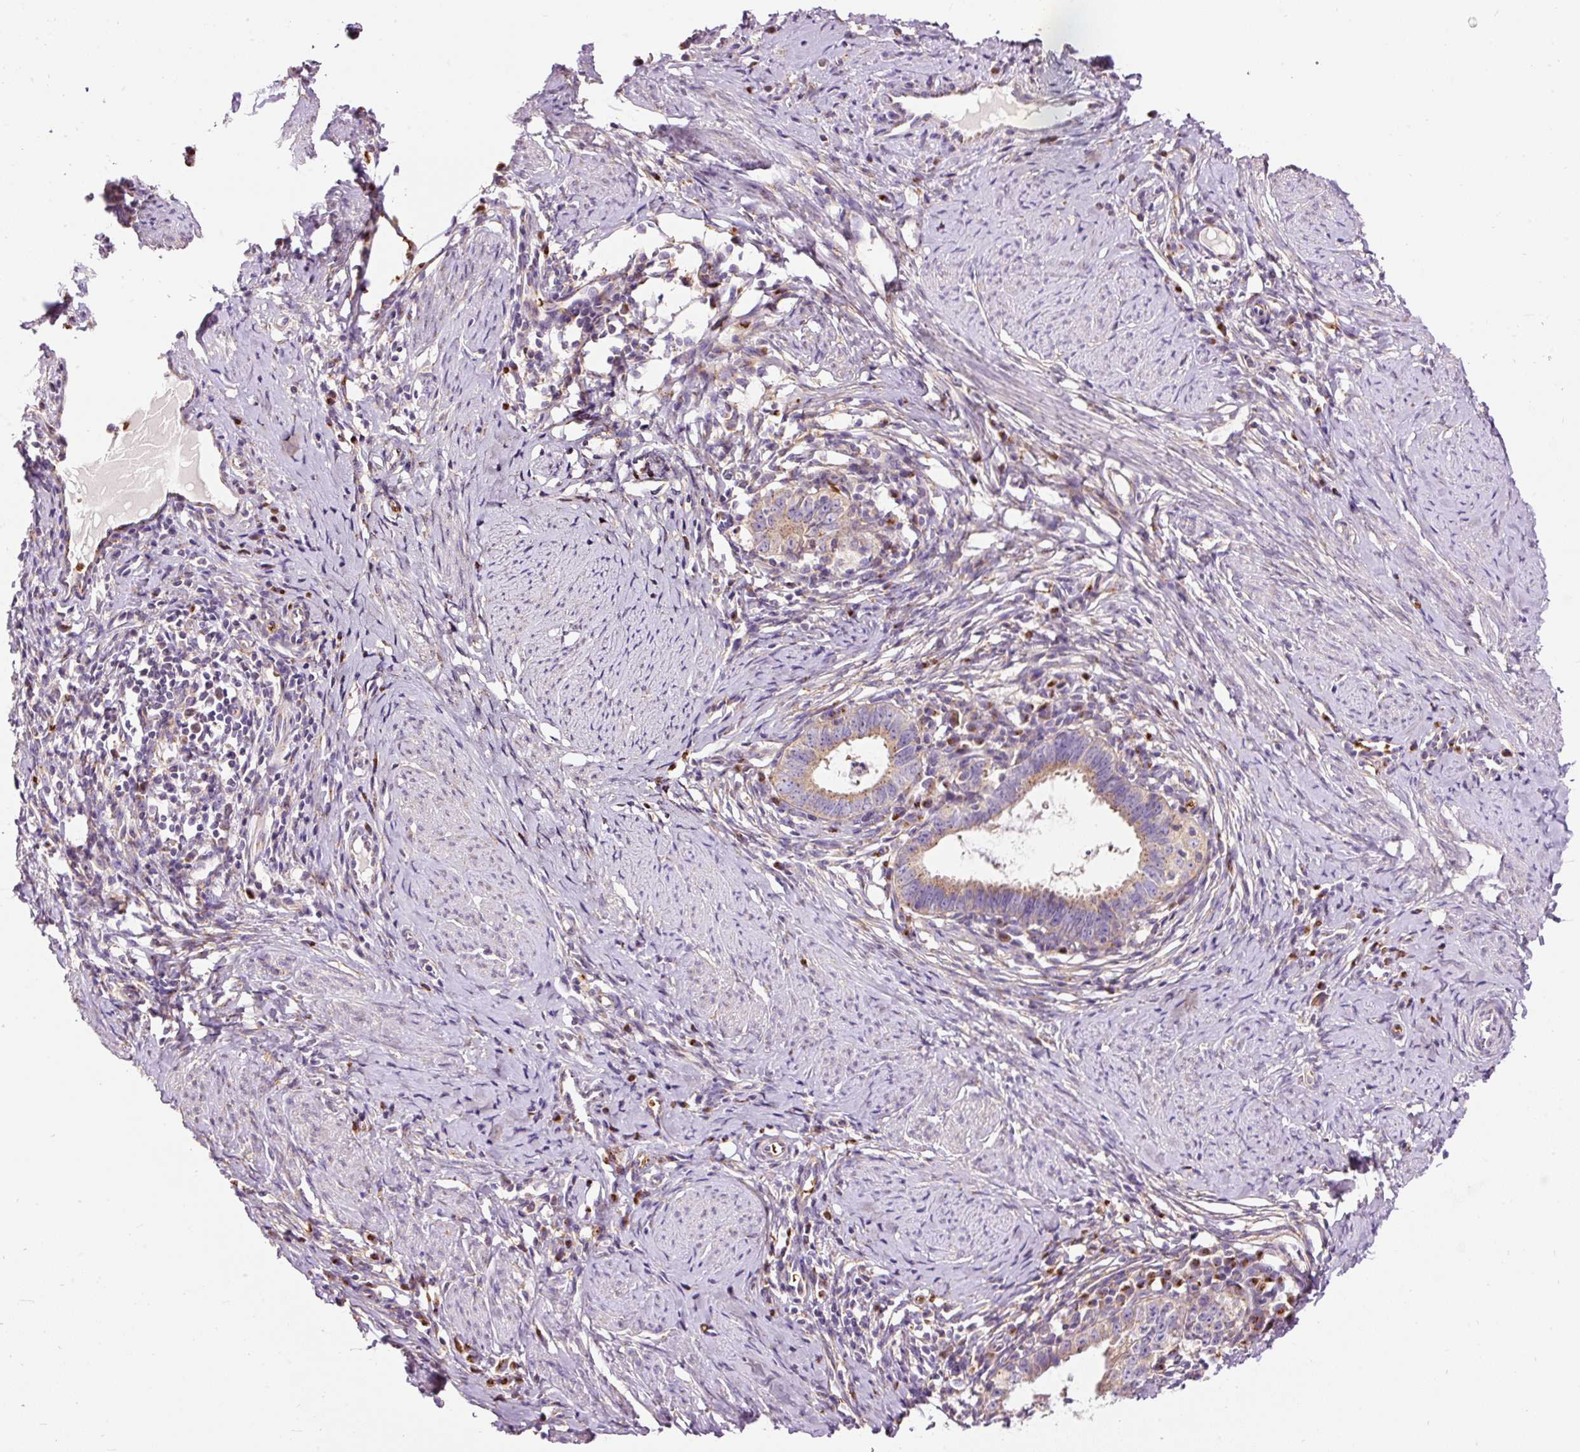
{"staining": {"intensity": "moderate", "quantity": ">75%", "location": "cytoplasmic/membranous"}, "tissue": "cervical cancer", "cell_type": "Tumor cells", "image_type": "cancer", "snomed": [{"axis": "morphology", "description": "Adenocarcinoma, NOS"}, {"axis": "topography", "description": "Cervix"}], "caption": "The image reveals staining of cervical adenocarcinoma, revealing moderate cytoplasmic/membranous protein positivity (brown color) within tumor cells. (DAB (3,3'-diaminobenzidine) IHC, brown staining for protein, blue staining for nuclei).", "gene": "PRRC2A", "patient": {"sex": "female", "age": 36}}